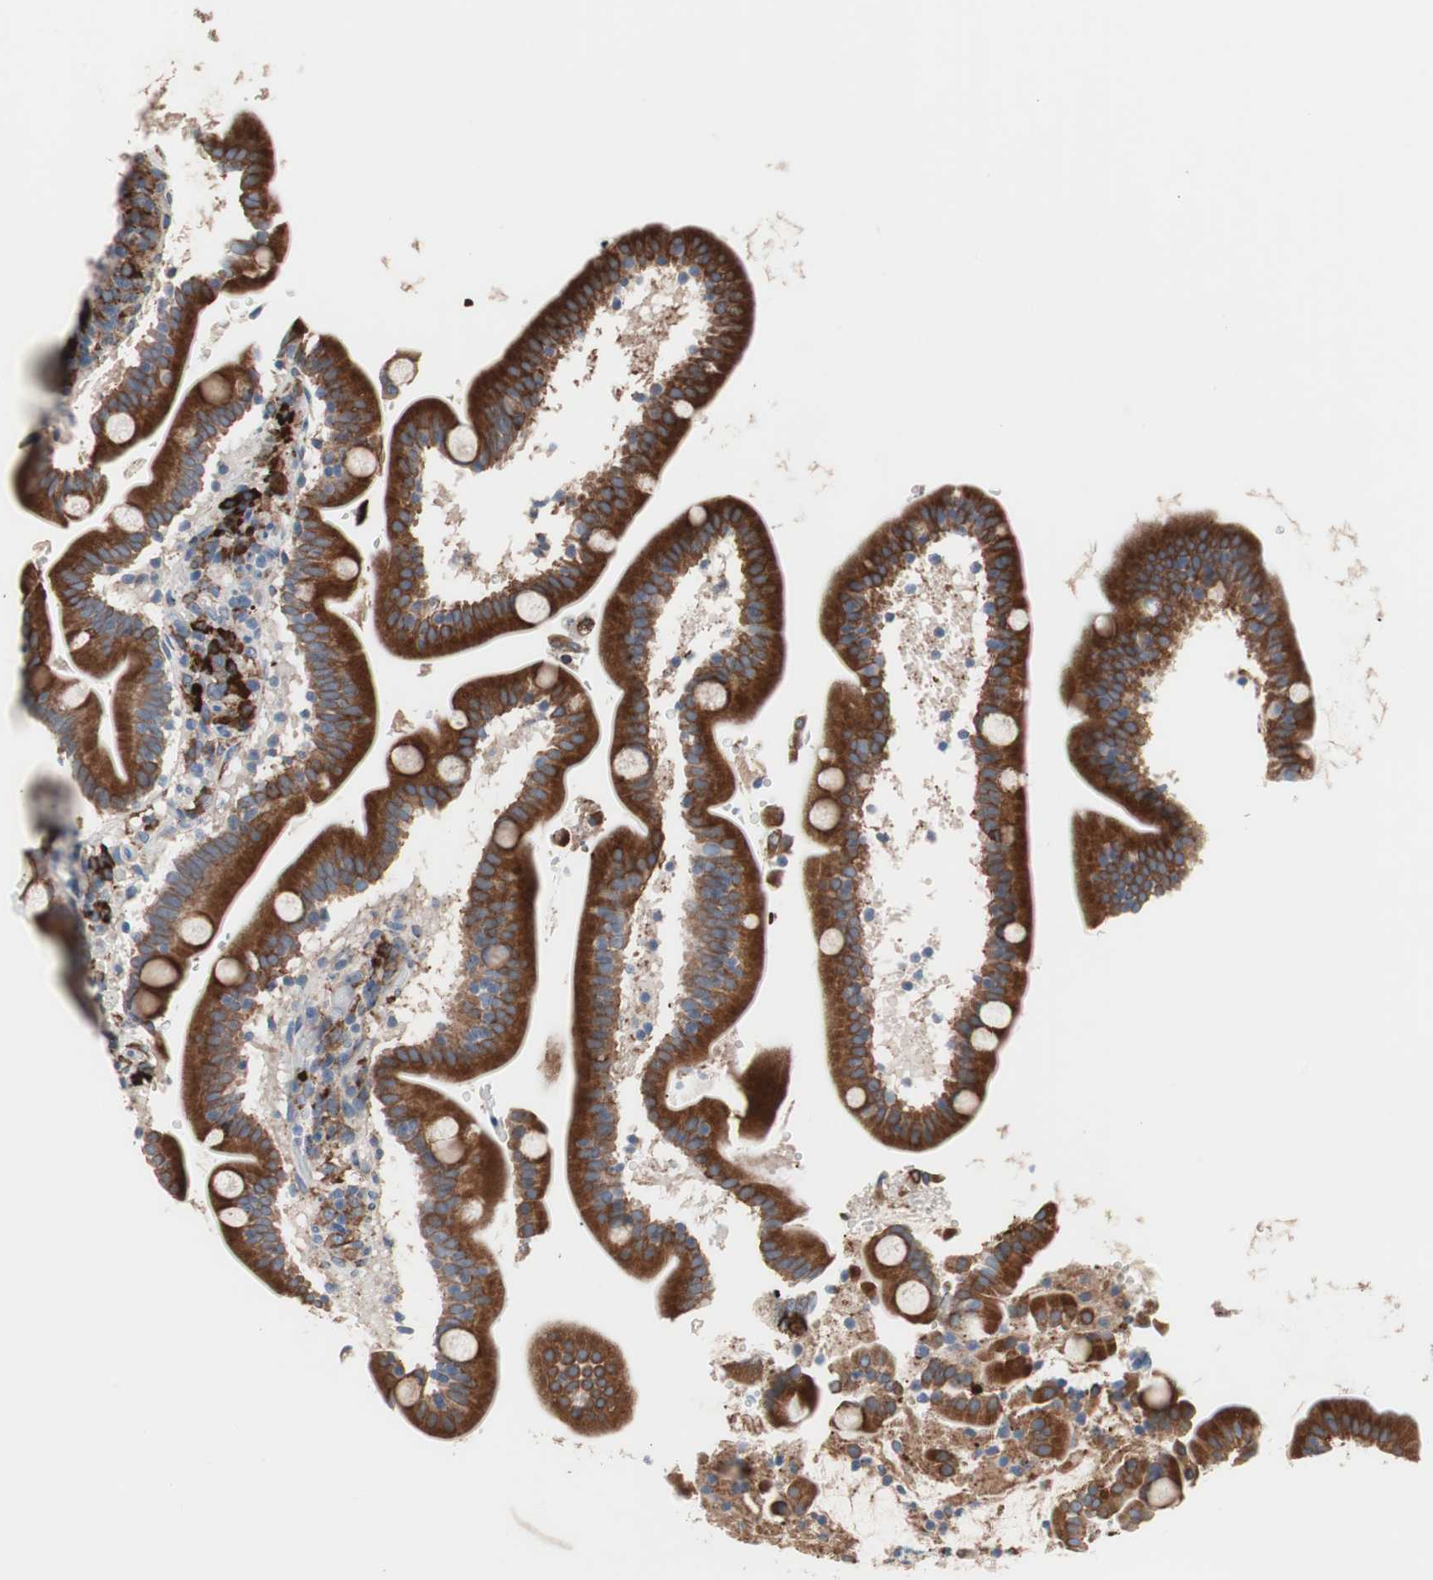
{"staining": {"intensity": "strong", "quantity": ">75%", "location": "cytoplasmic/membranous"}, "tissue": "duodenum", "cell_type": "Glandular cells", "image_type": "normal", "snomed": [{"axis": "morphology", "description": "Normal tissue, NOS"}, {"axis": "topography", "description": "Duodenum"}], "caption": "Duodenum stained with DAB (3,3'-diaminobenzidine) immunohistochemistry (IHC) displays high levels of strong cytoplasmic/membranous positivity in approximately >75% of glandular cells.", "gene": "SLC27A4", "patient": {"sex": "male", "age": 54}}